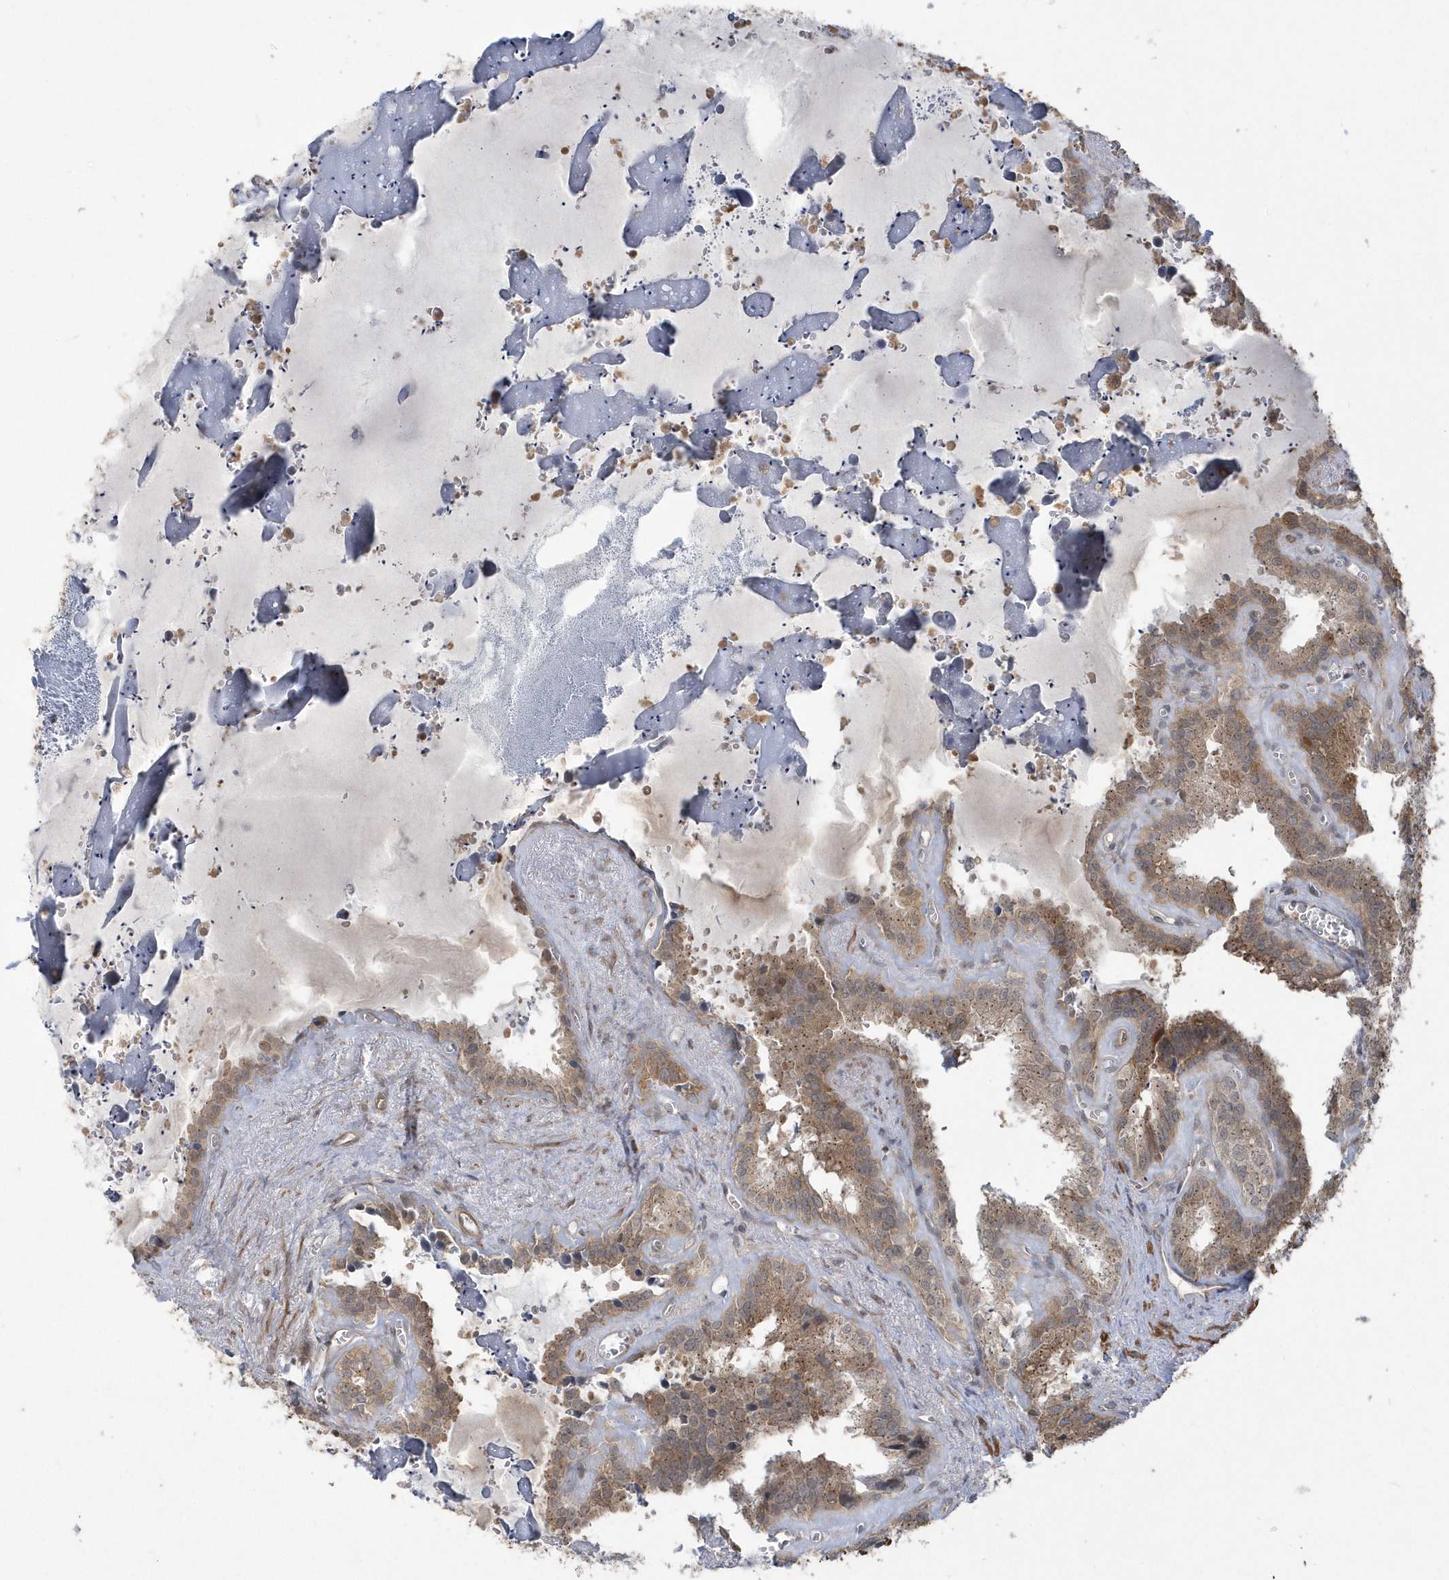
{"staining": {"intensity": "moderate", "quantity": ">75%", "location": "cytoplasmic/membranous"}, "tissue": "seminal vesicle", "cell_type": "Glandular cells", "image_type": "normal", "snomed": [{"axis": "morphology", "description": "Normal tissue, NOS"}, {"axis": "topography", "description": "Prostate"}, {"axis": "topography", "description": "Seminal veicle"}], "caption": "The photomicrograph demonstrates staining of benign seminal vesicle, revealing moderate cytoplasmic/membranous protein staining (brown color) within glandular cells. (DAB = brown stain, brightfield microscopy at high magnification).", "gene": "ARMC8", "patient": {"sex": "male", "age": 59}}